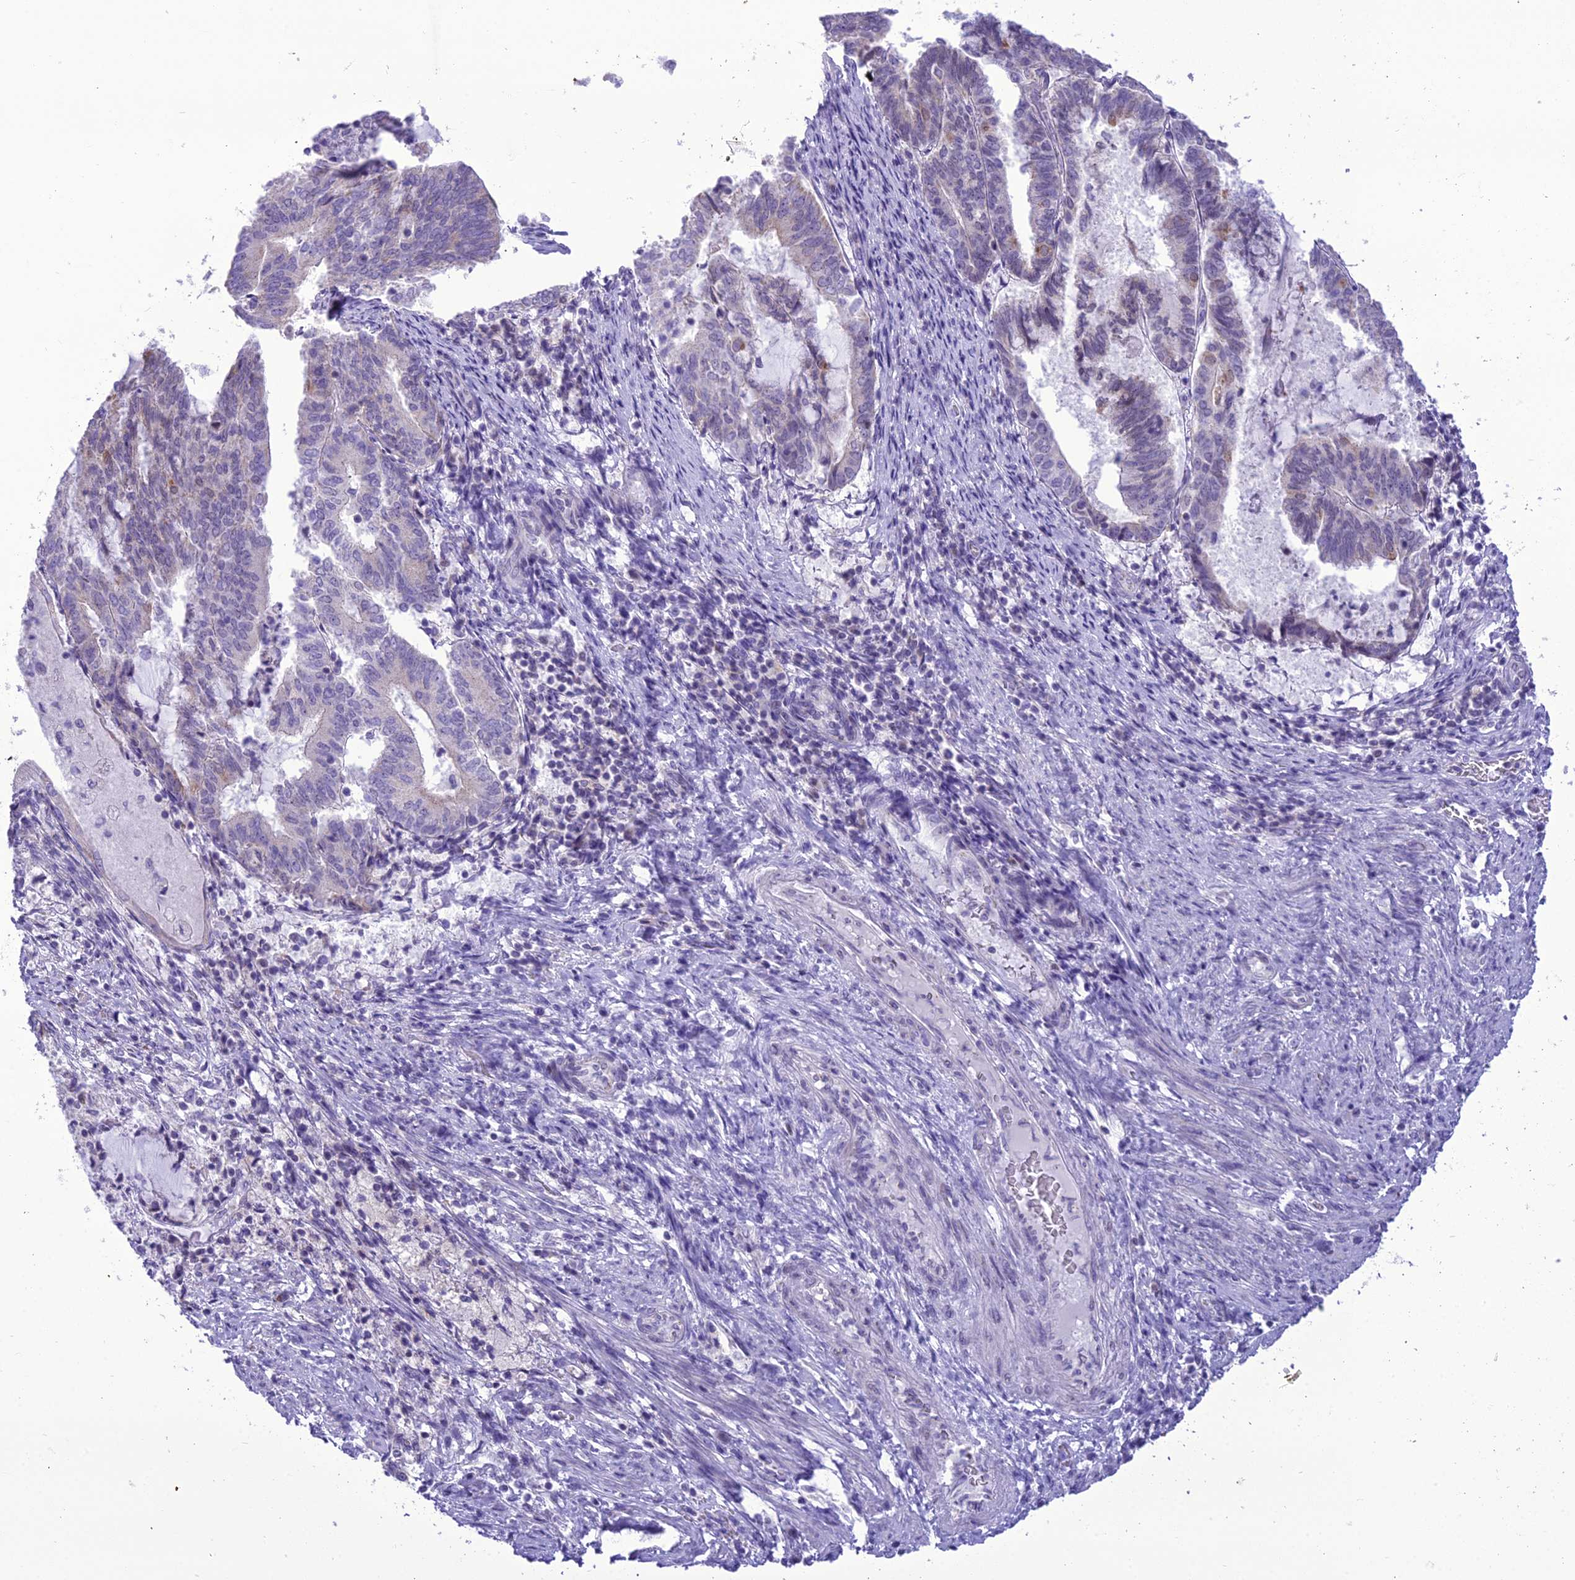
{"staining": {"intensity": "moderate", "quantity": "<25%", "location": "cytoplasmic/membranous"}, "tissue": "endometrial cancer", "cell_type": "Tumor cells", "image_type": "cancer", "snomed": [{"axis": "morphology", "description": "Adenocarcinoma, NOS"}, {"axis": "topography", "description": "Endometrium"}], "caption": "This is an image of immunohistochemistry (IHC) staining of endometrial cancer, which shows moderate expression in the cytoplasmic/membranous of tumor cells.", "gene": "B9D2", "patient": {"sex": "female", "age": 80}}